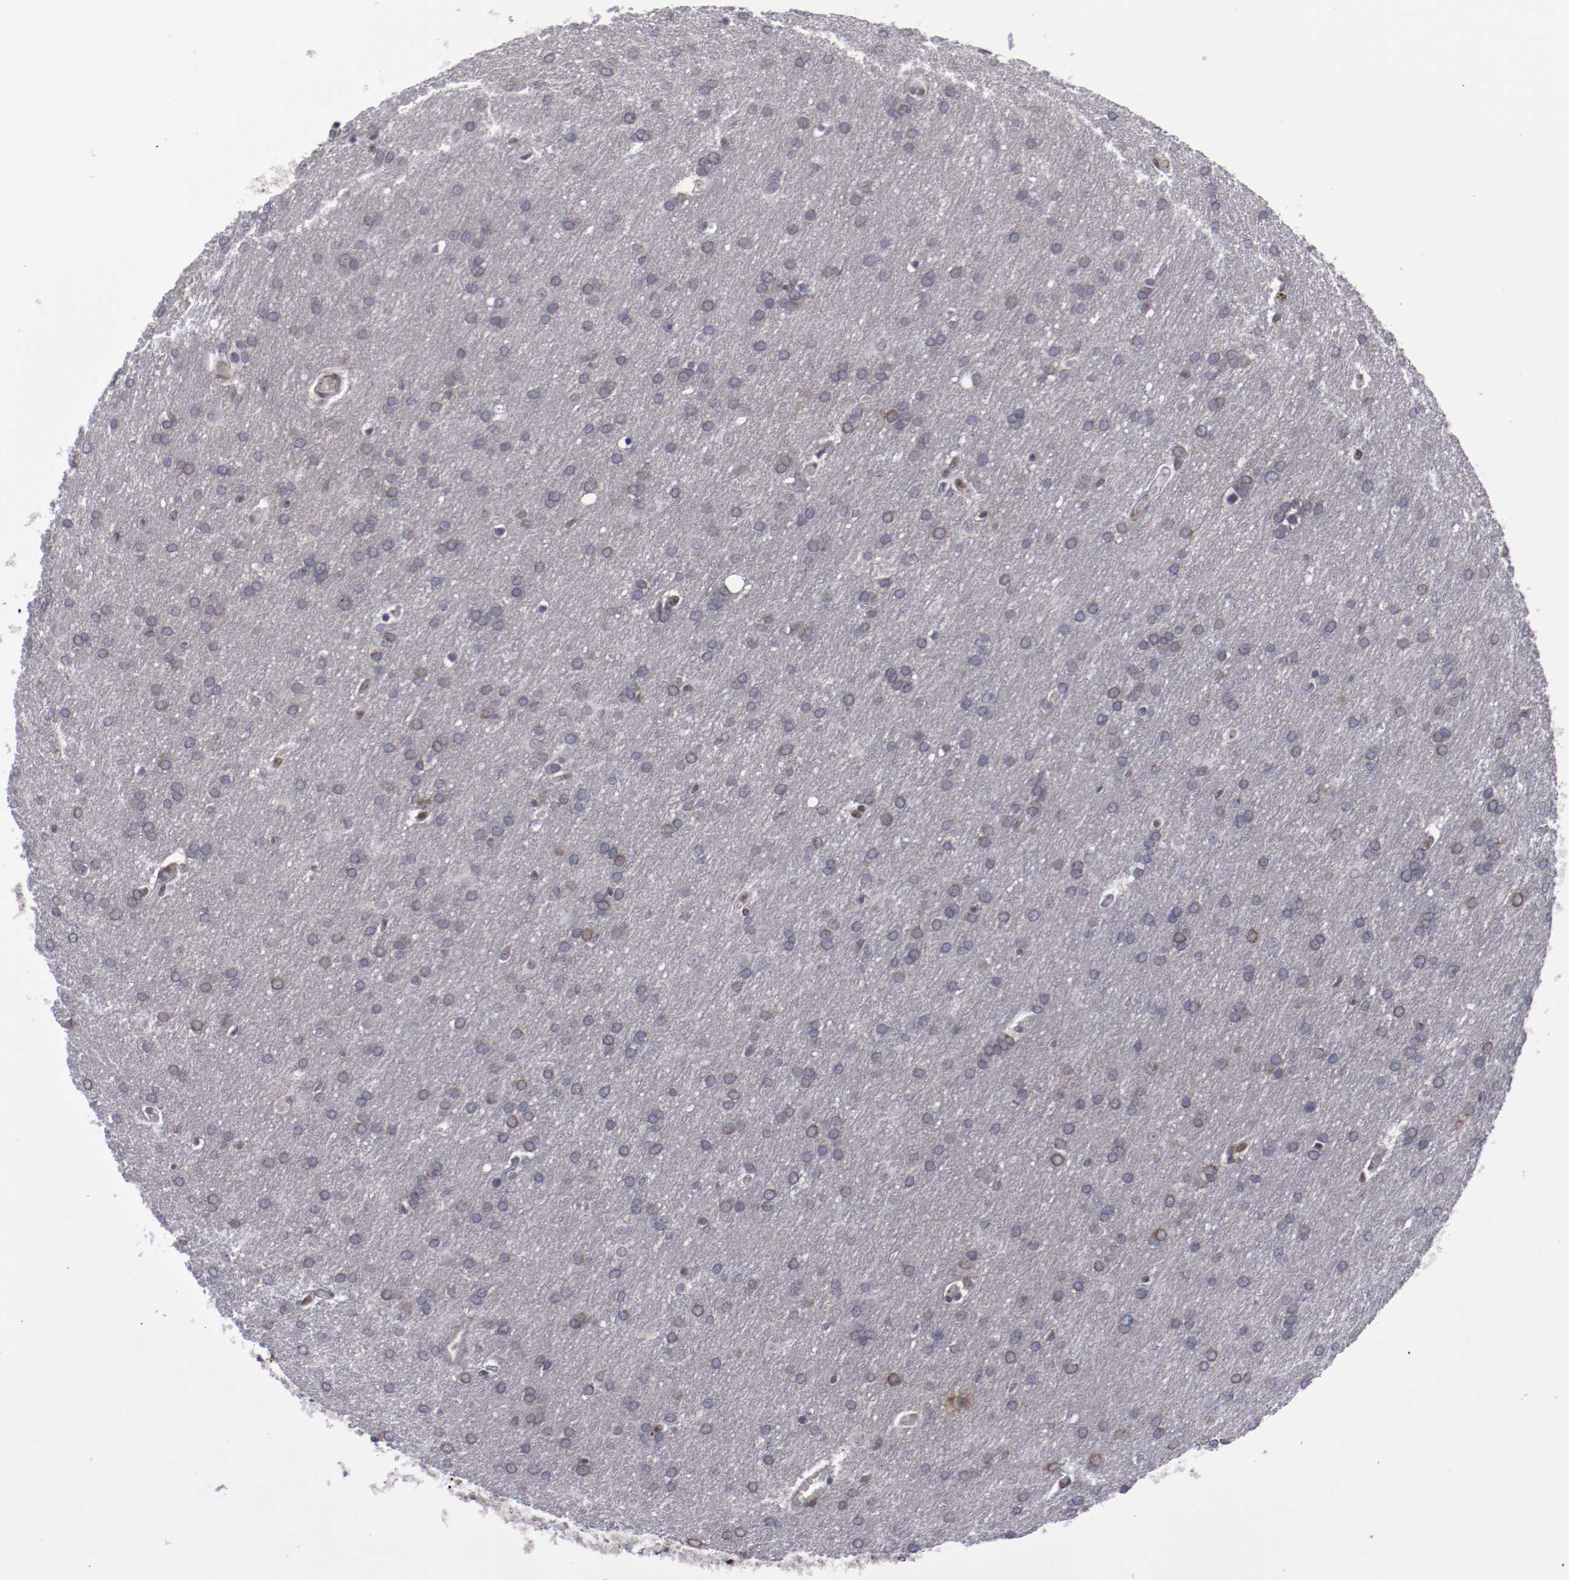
{"staining": {"intensity": "weak", "quantity": "25%-75%", "location": "cytoplasmic/membranous"}, "tissue": "glioma", "cell_type": "Tumor cells", "image_type": "cancer", "snomed": [{"axis": "morphology", "description": "Glioma, malignant, Low grade"}, {"axis": "topography", "description": "Brain"}], "caption": "A low amount of weak cytoplasmic/membranous staining is seen in about 25%-75% of tumor cells in malignant low-grade glioma tissue. (Brightfield microscopy of DAB IHC at high magnification).", "gene": "LEF1", "patient": {"sex": "female", "age": 32}}